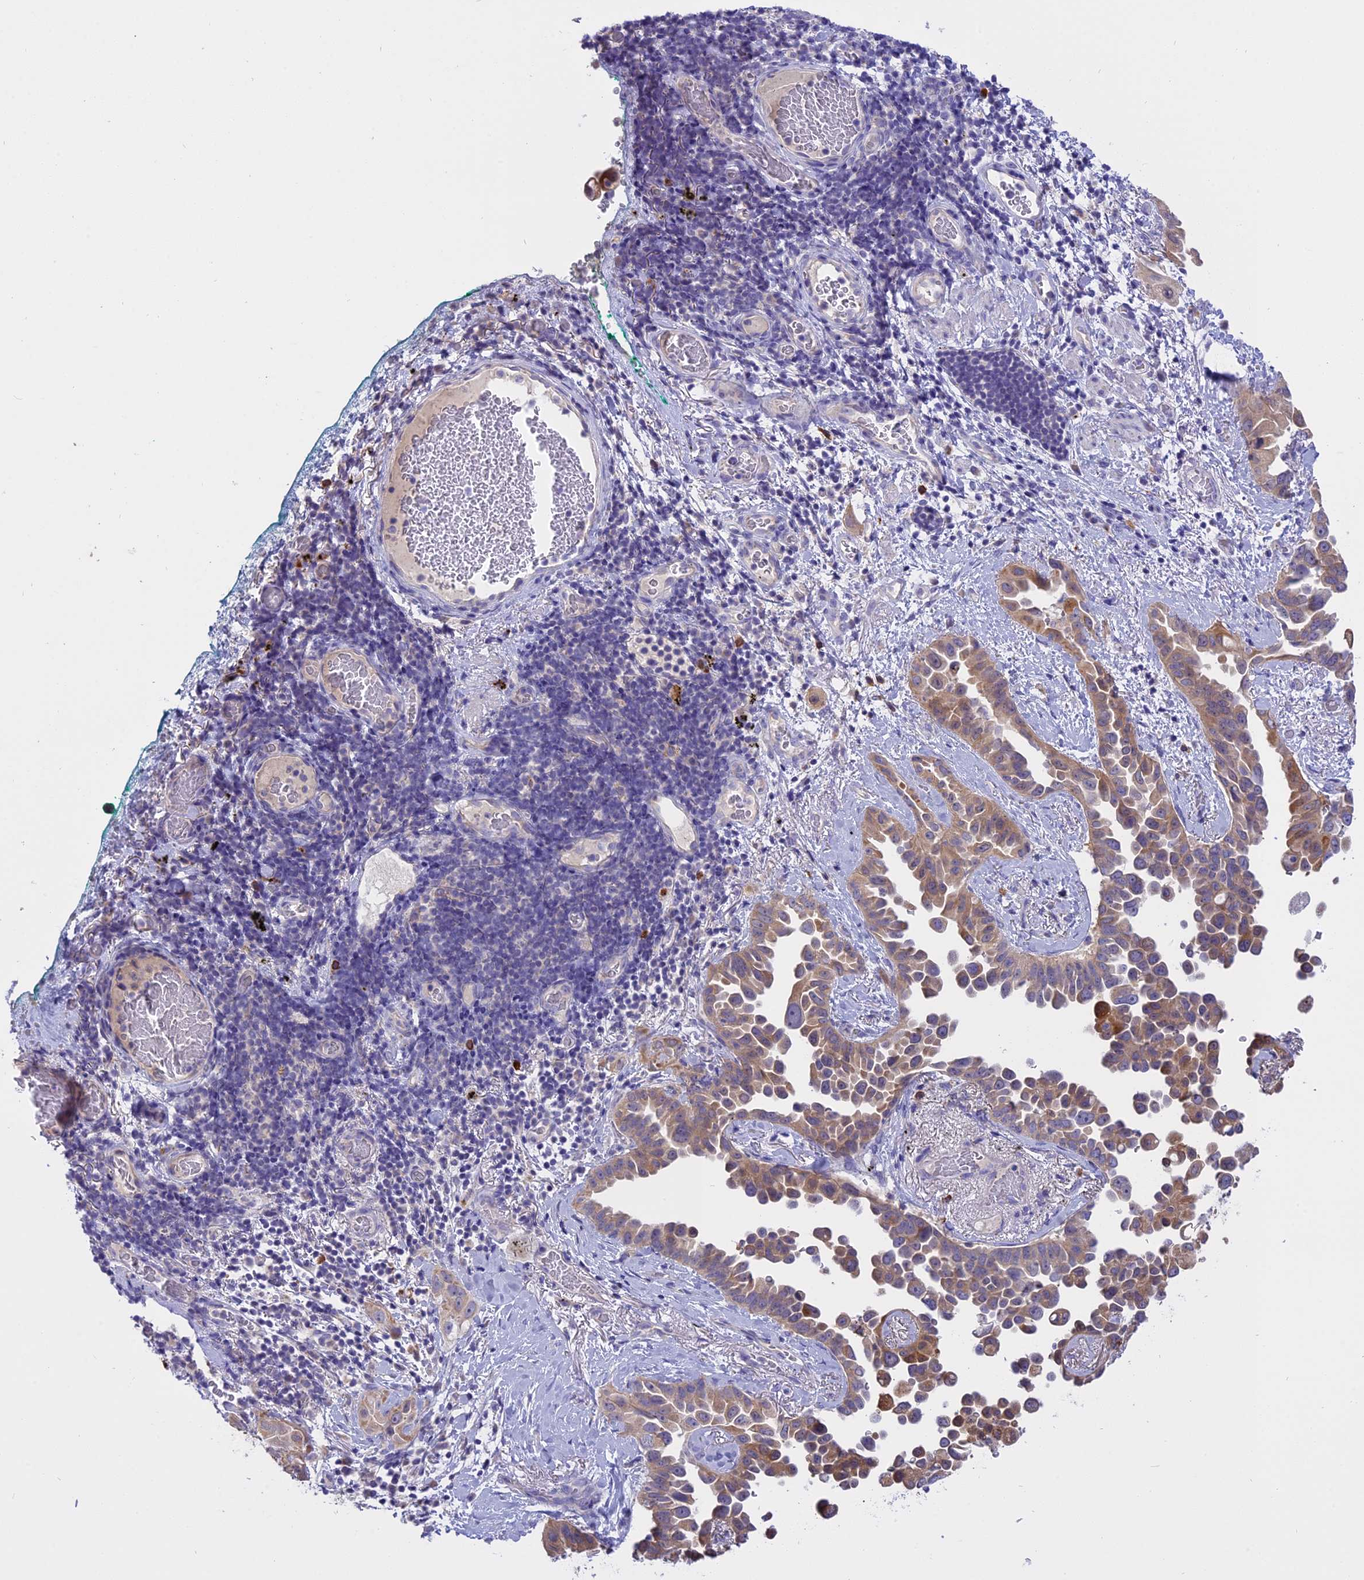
{"staining": {"intensity": "moderate", "quantity": "25%-75%", "location": "cytoplasmic/membranous"}, "tissue": "lung cancer", "cell_type": "Tumor cells", "image_type": "cancer", "snomed": [{"axis": "morphology", "description": "Adenocarcinoma, NOS"}, {"axis": "topography", "description": "Lung"}], "caption": "Immunohistochemical staining of human lung cancer (adenocarcinoma) reveals medium levels of moderate cytoplasmic/membranous protein staining in approximately 25%-75% of tumor cells. (DAB IHC, brown staining for protein, blue staining for nuclei).", "gene": "LYPD6", "patient": {"sex": "female", "age": 67}}